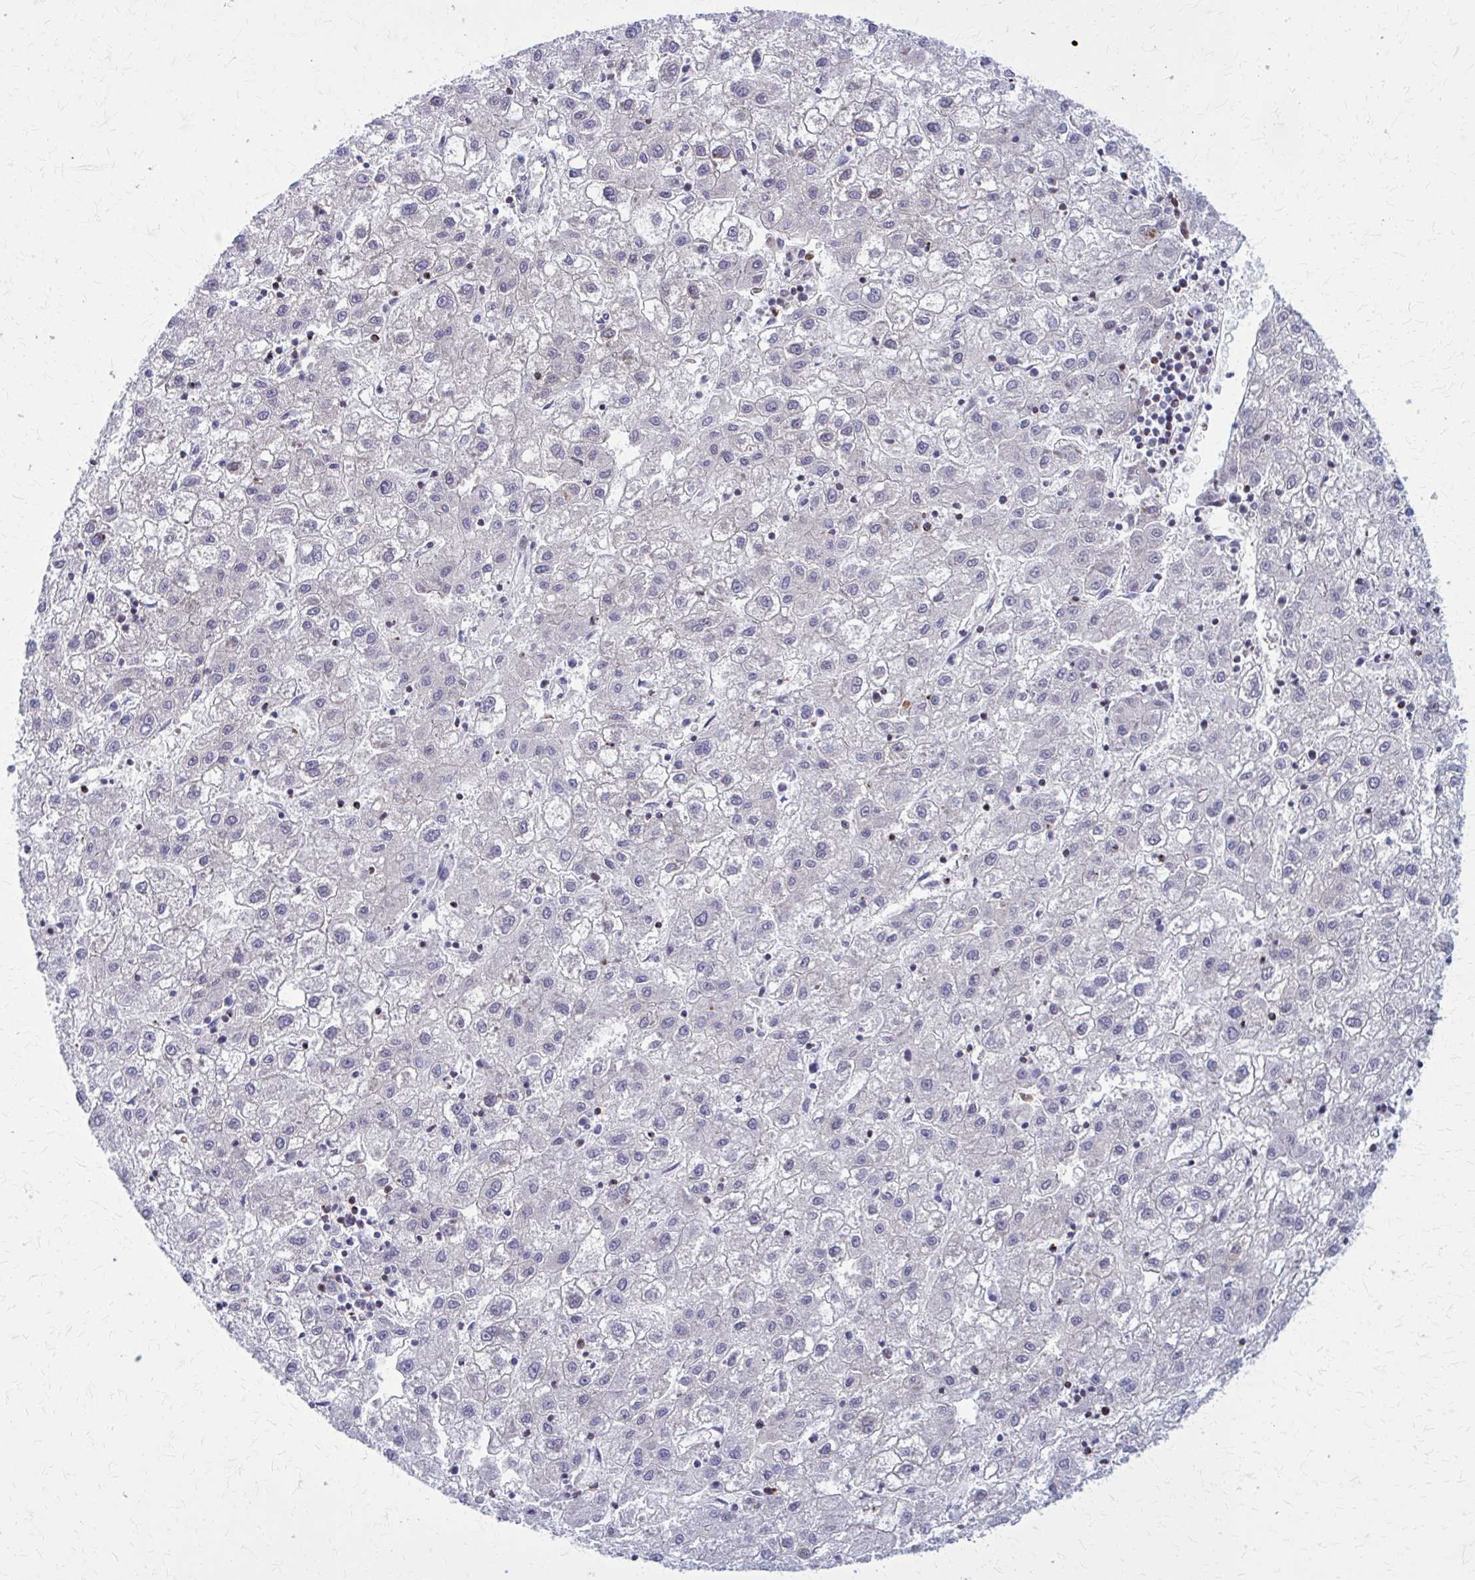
{"staining": {"intensity": "negative", "quantity": "none", "location": "none"}, "tissue": "liver cancer", "cell_type": "Tumor cells", "image_type": "cancer", "snomed": [{"axis": "morphology", "description": "Carcinoma, Hepatocellular, NOS"}, {"axis": "topography", "description": "Liver"}], "caption": "The histopathology image exhibits no staining of tumor cells in hepatocellular carcinoma (liver).", "gene": "PEDS1", "patient": {"sex": "male", "age": 72}}